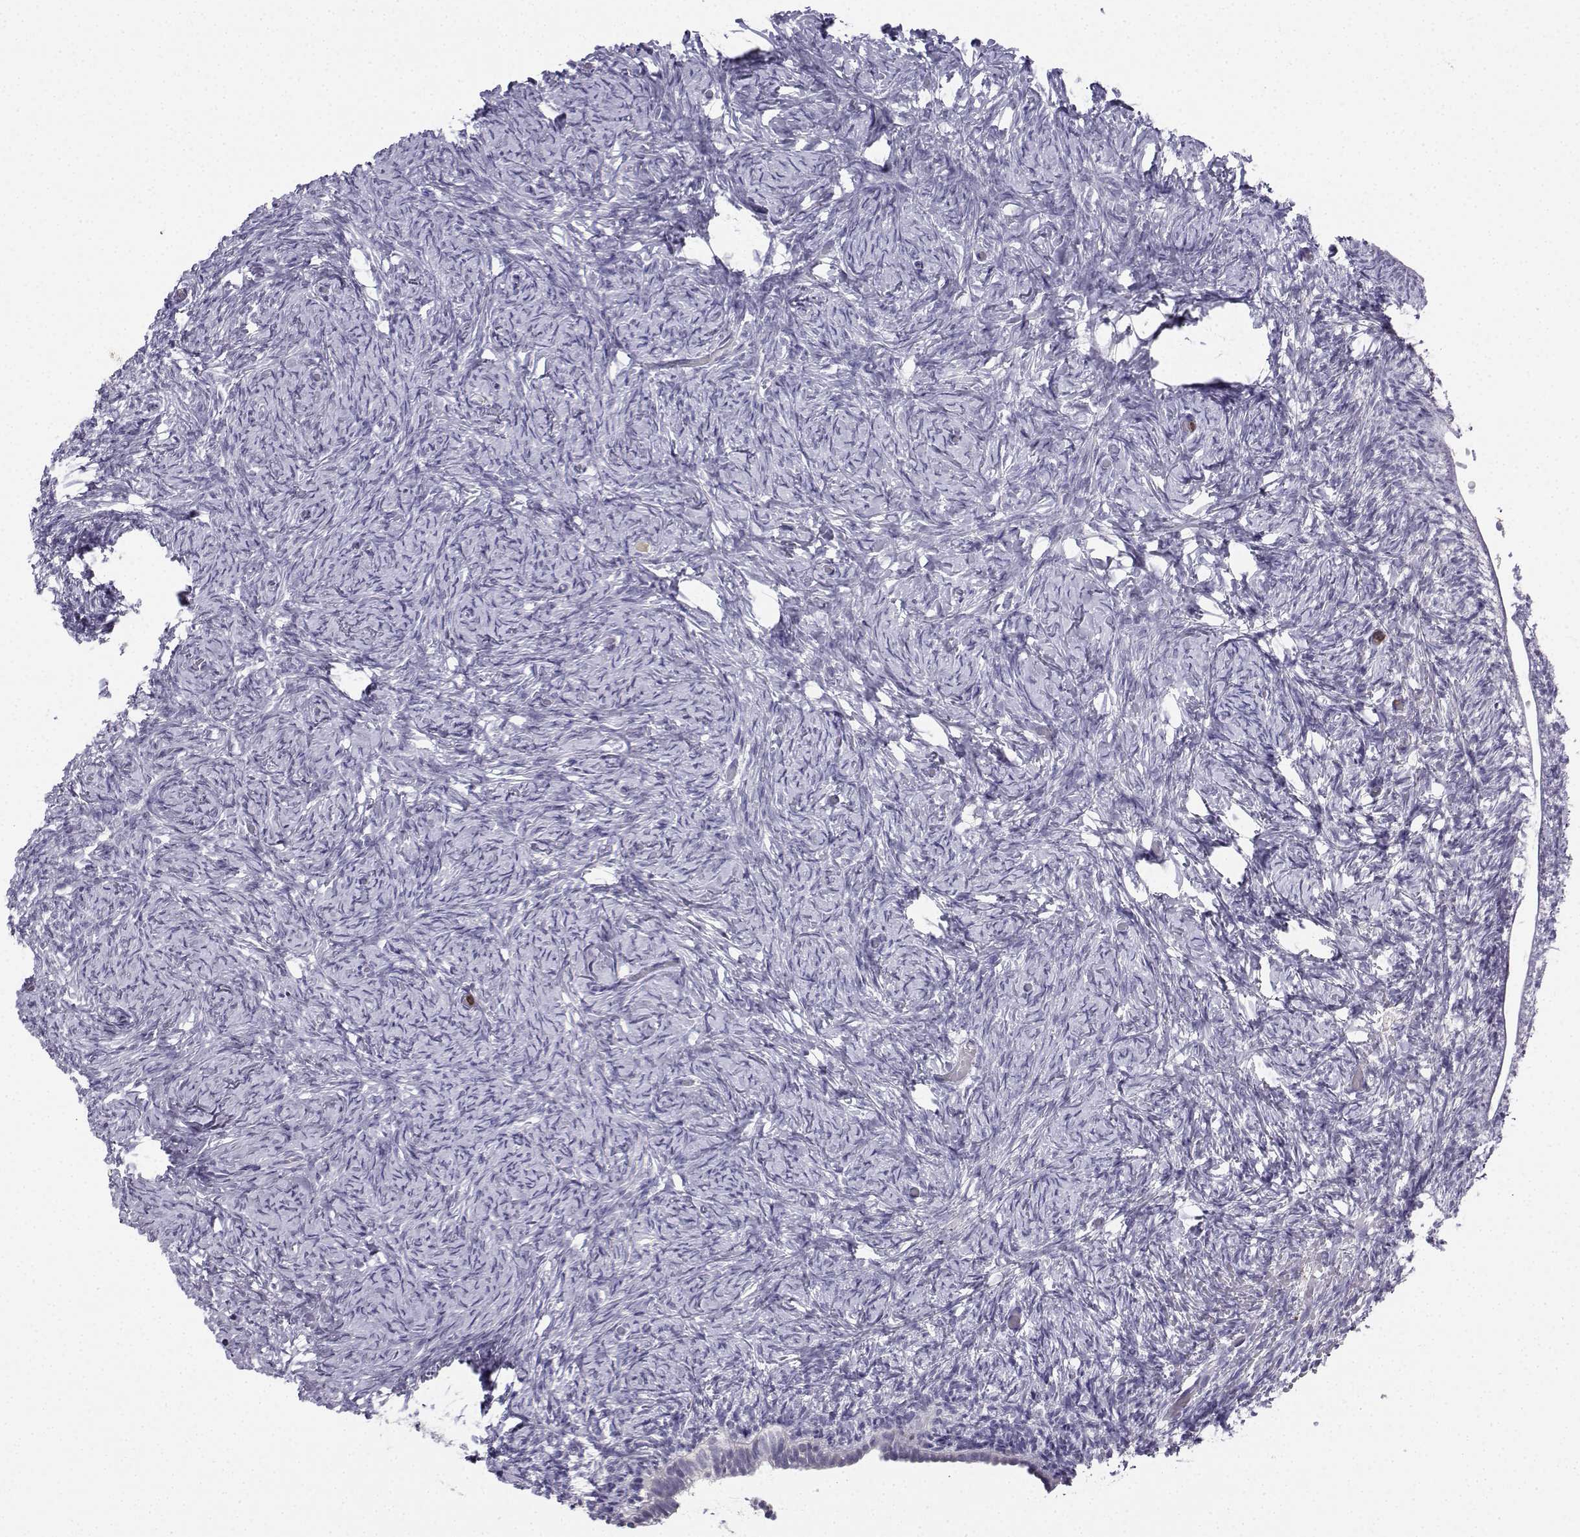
{"staining": {"intensity": "negative", "quantity": "none", "location": "none"}, "tissue": "ovary", "cell_type": "Follicle cells", "image_type": "normal", "snomed": [{"axis": "morphology", "description": "Normal tissue, NOS"}, {"axis": "topography", "description": "Ovary"}], "caption": "The IHC photomicrograph has no significant staining in follicle cells of ovary. (DAB IHC visualized using brightfield microscopy, high magnification).", "gene": "CALY", "patient": {"sex": "female", "age": 39}}